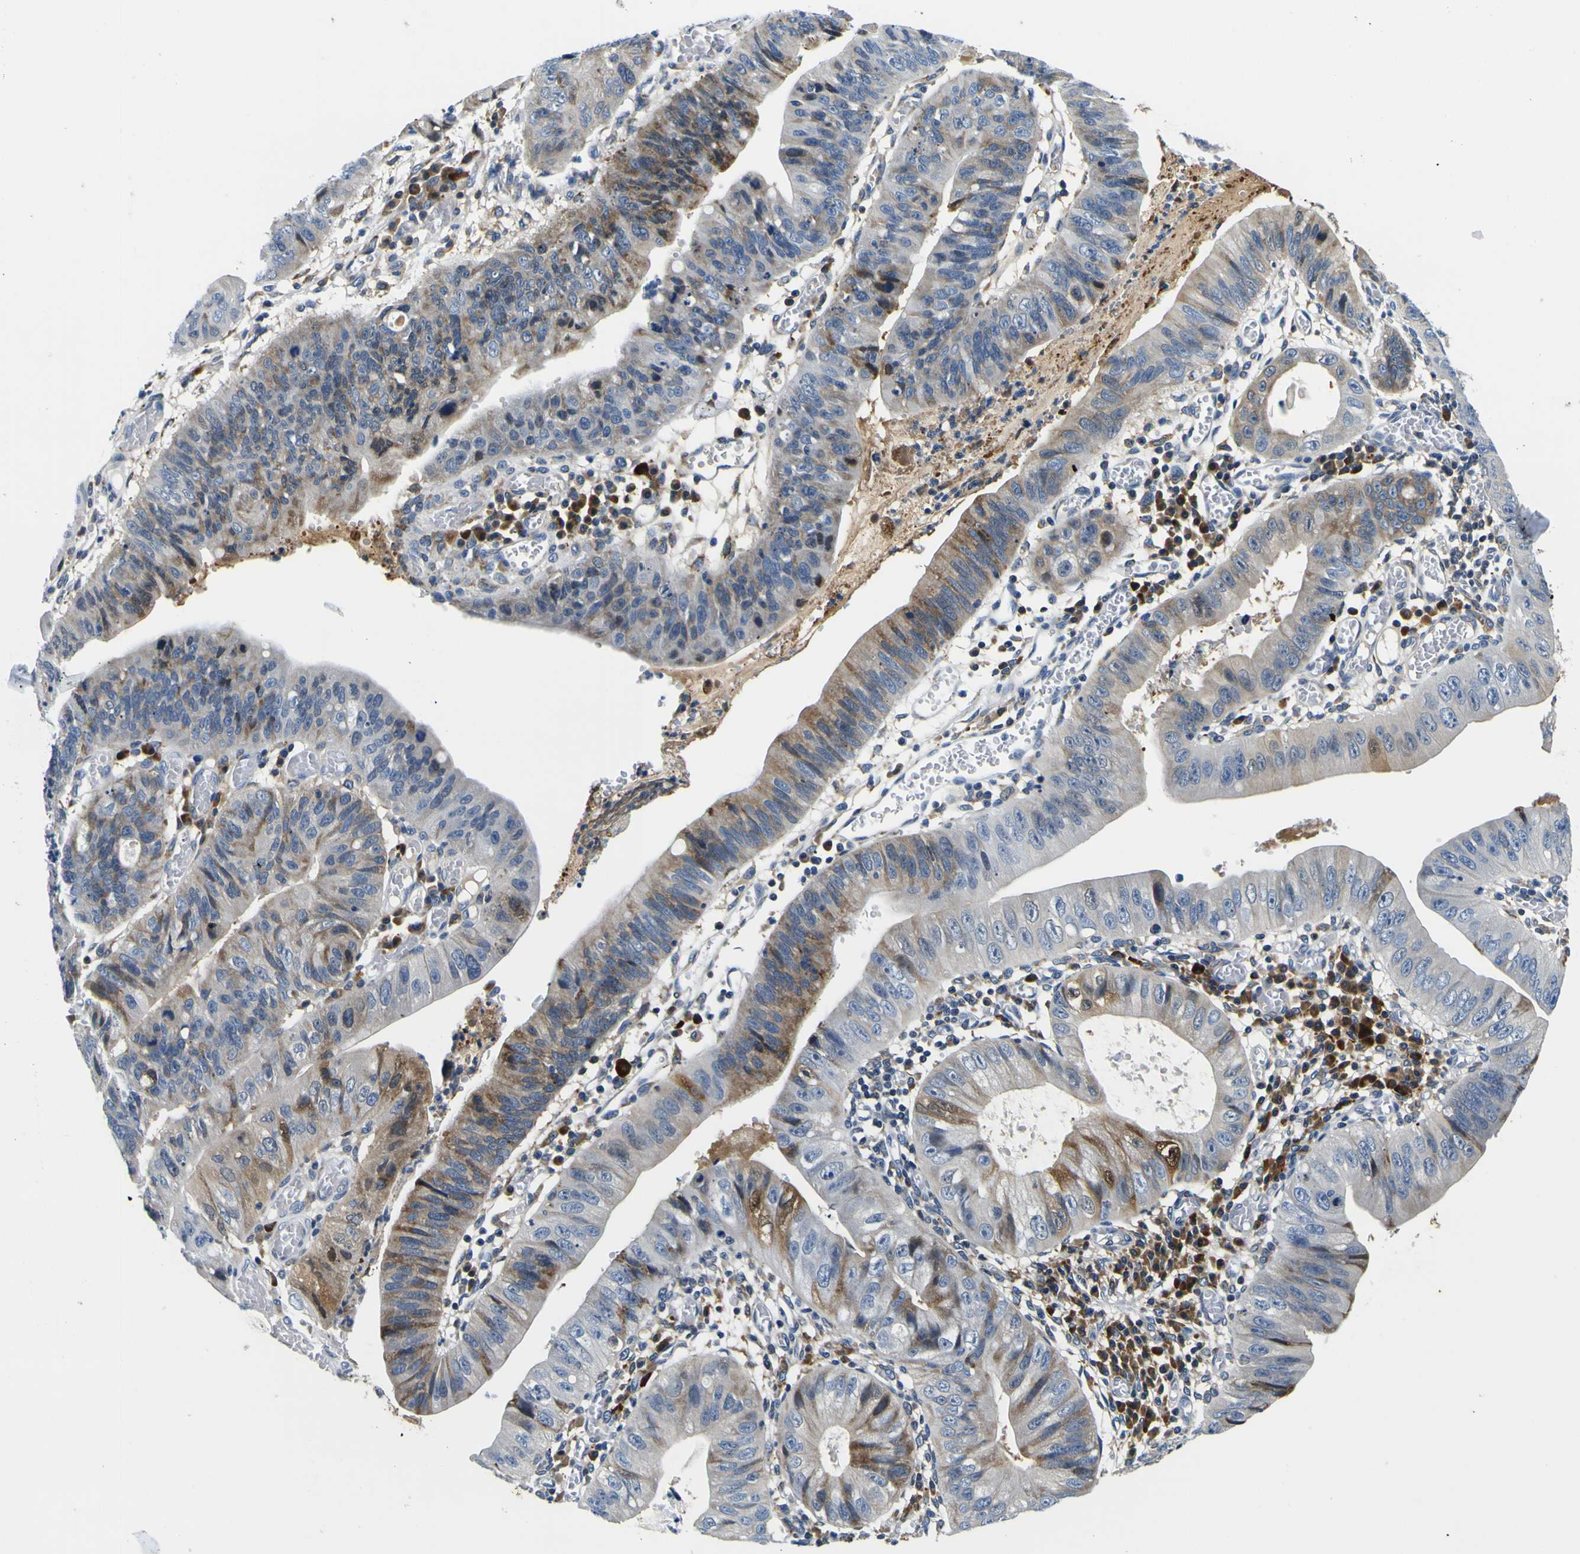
{"staining": {"intensity": "strong", "quantity": "<25%", "location": "cytoplasmic/membranous,nuclear"}, "tissue": "stomach cancer", "cell_type": "Tumor cells", "image_type": "cancer", "snomed": [{"axis": "morphology", "description": "Adenocarcinoma, NOS"}, {"axis": "topography", "description": "Stomach"}], "caption": "DAB immunohistochemical staining of human adenocarcinoma (stomach) exhibits strong cytoplasmic/membranous and nuclear protein expression in about <25% of tumor cells. (DAB (3,3'-diaminobenzidine) IHC, brown staining for protein, blue staining for nuclei).", "gene": "NLRP3", "patient": {"sex": "male", "age": 59}}